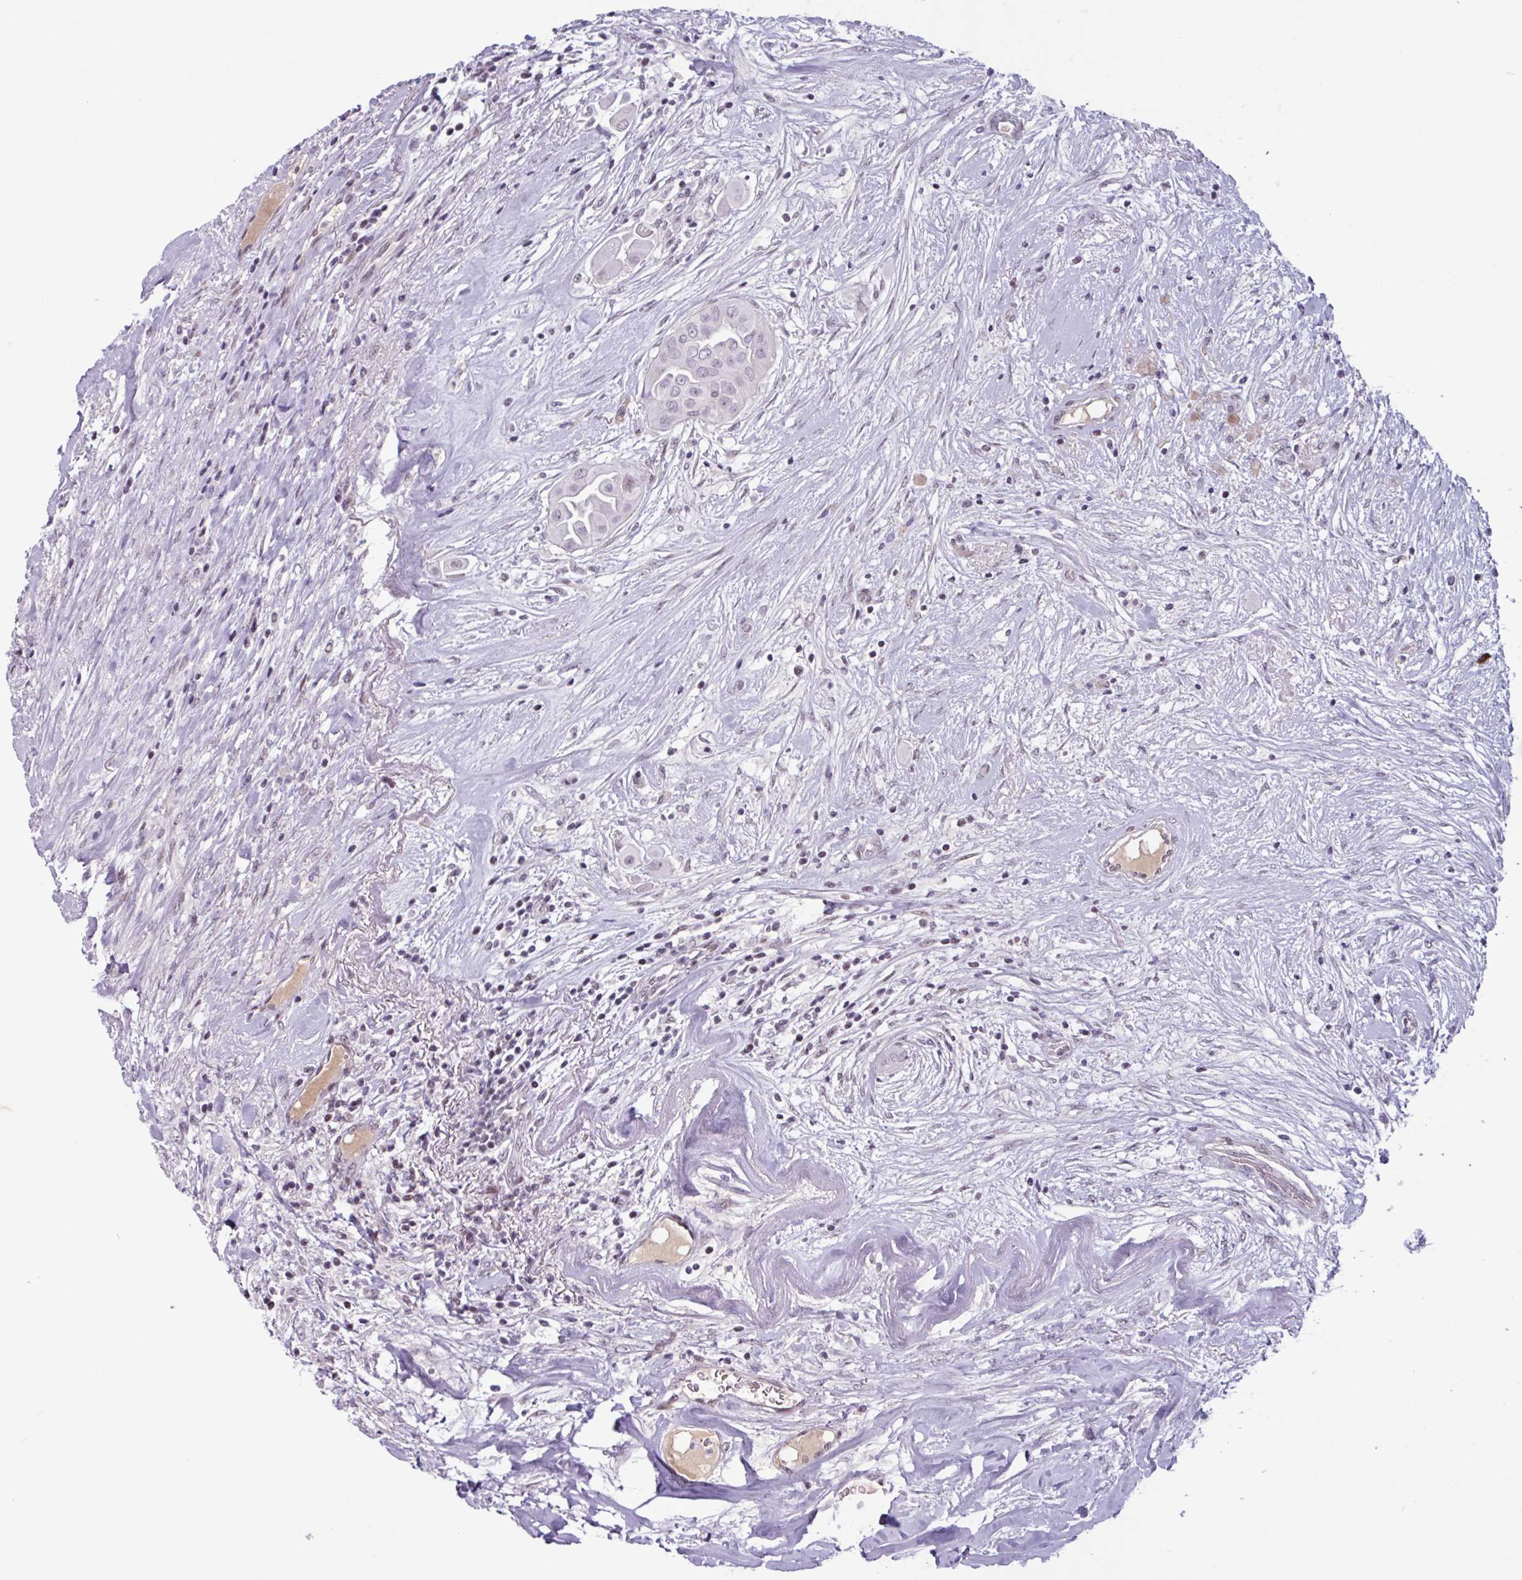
{"staining": {"intensity": "negative", "quantity": "none", "location": "none"}, "tissue": "thyroid cancer", "cell_type": "Tumor cells", "image_type": "cancer", "snomed": [{"axis": "morphology", "description": "Papillary adenocarcinoma, NOS"}, {"axis": "topography", "description": "Thyroid gland"}], "caption": "This is an immunohistochemistry micrograph of human papillary adenocarcinoma (thyroid). There is no positivity in tumor cells.", "gene": "ZNF575", "patient": {"sex": "female", "age": 59}}